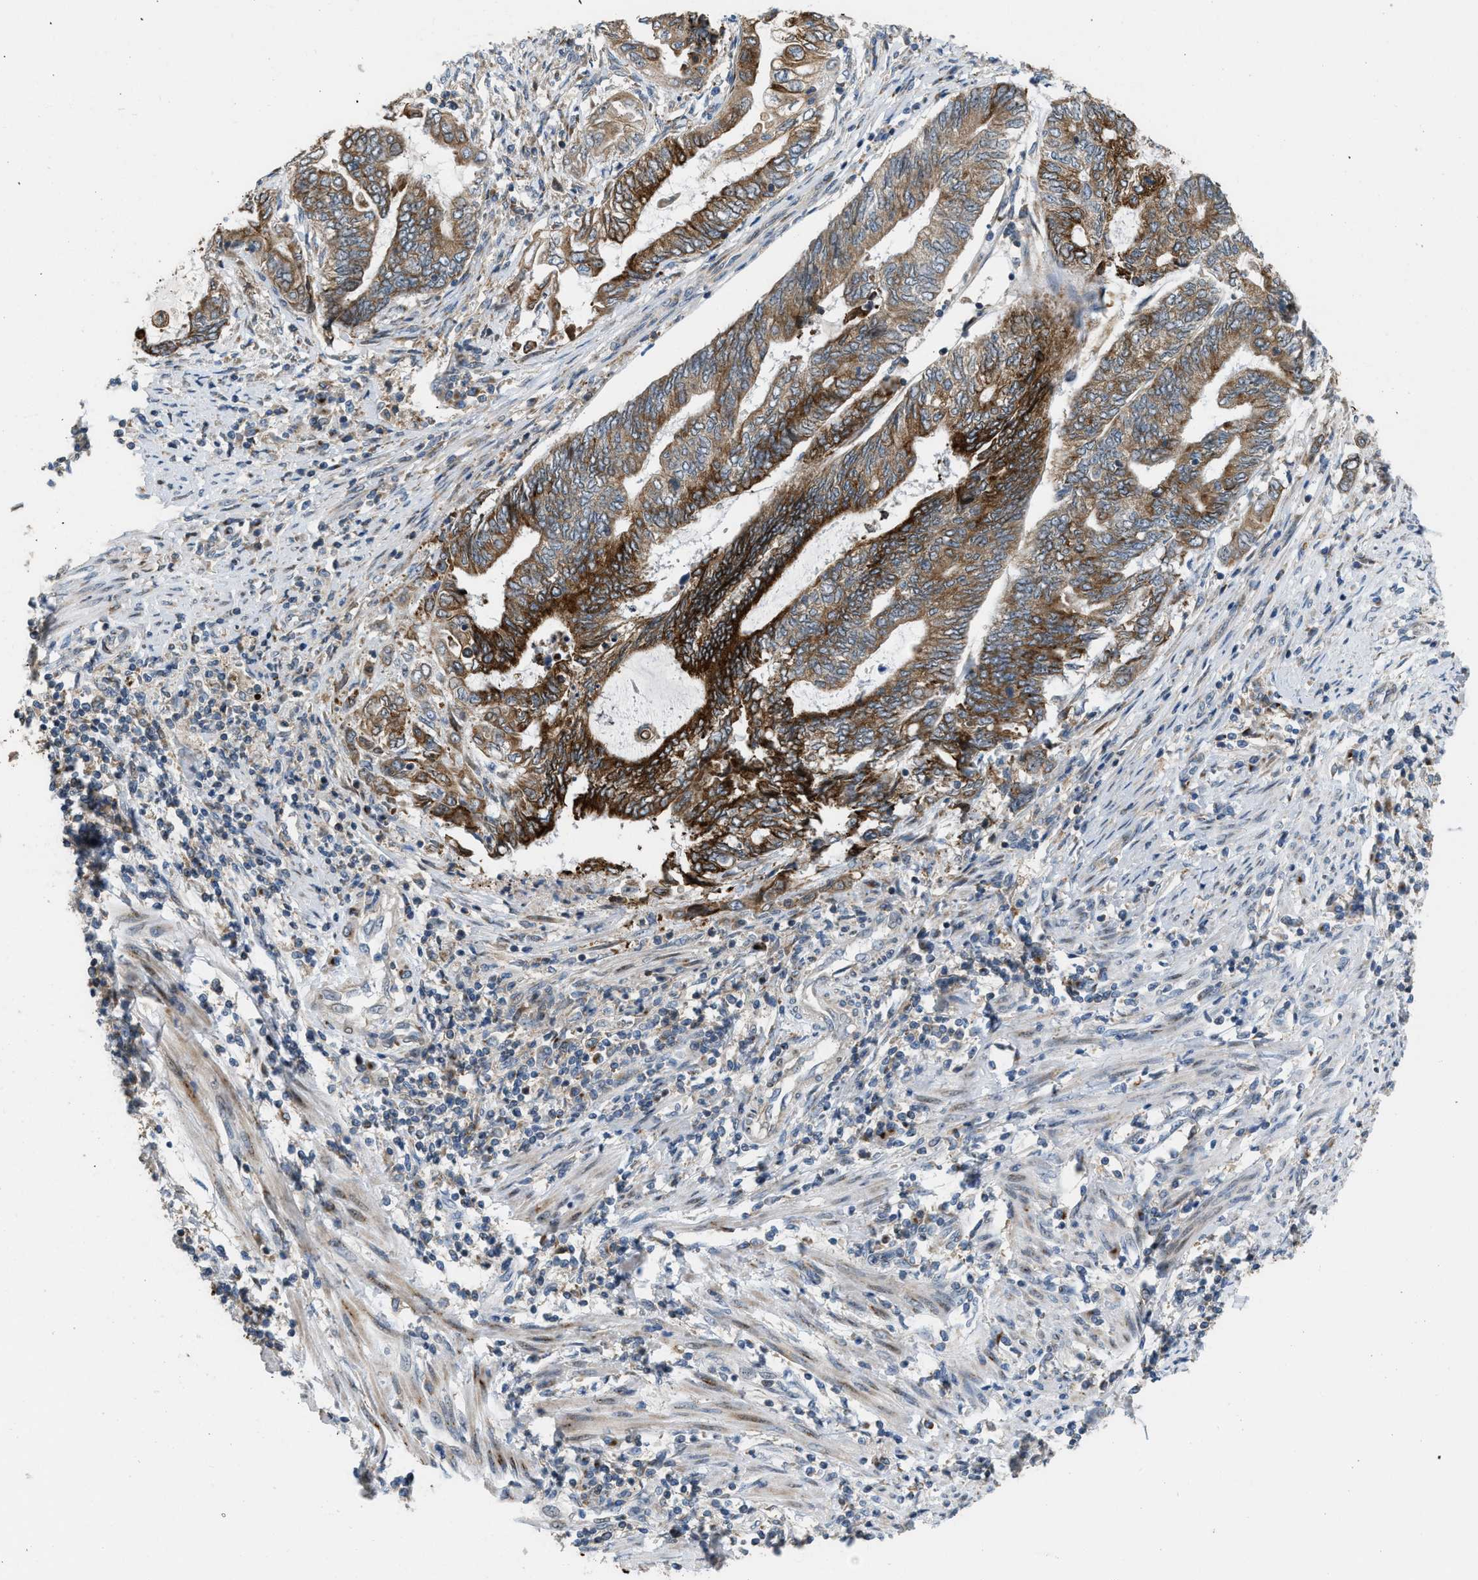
{"staining": {"intensity": "strong", "quantity": ">75%", "location": "cytoplasmic/membranous"}, "tissue": "endometrial cancer", "cell_type": "Tumor cells", "image_type": "cancer", "snomed": [{"axis": "morphology", "description": "Adenocarcinoma, NOS"}, {"axis": "topography", "description": "Uterus"}, {"axis": "topography", "description": "Endometrium"}], "caption": "The photomicrograph demonstrates staining of adenocarcinoma (endometrial), revealing strong cytoplasmic/membranous protein expression (brown color) within tumor cells.", "gene": "DIPK1A", "patient": {"sex": "female", "age": 70}}